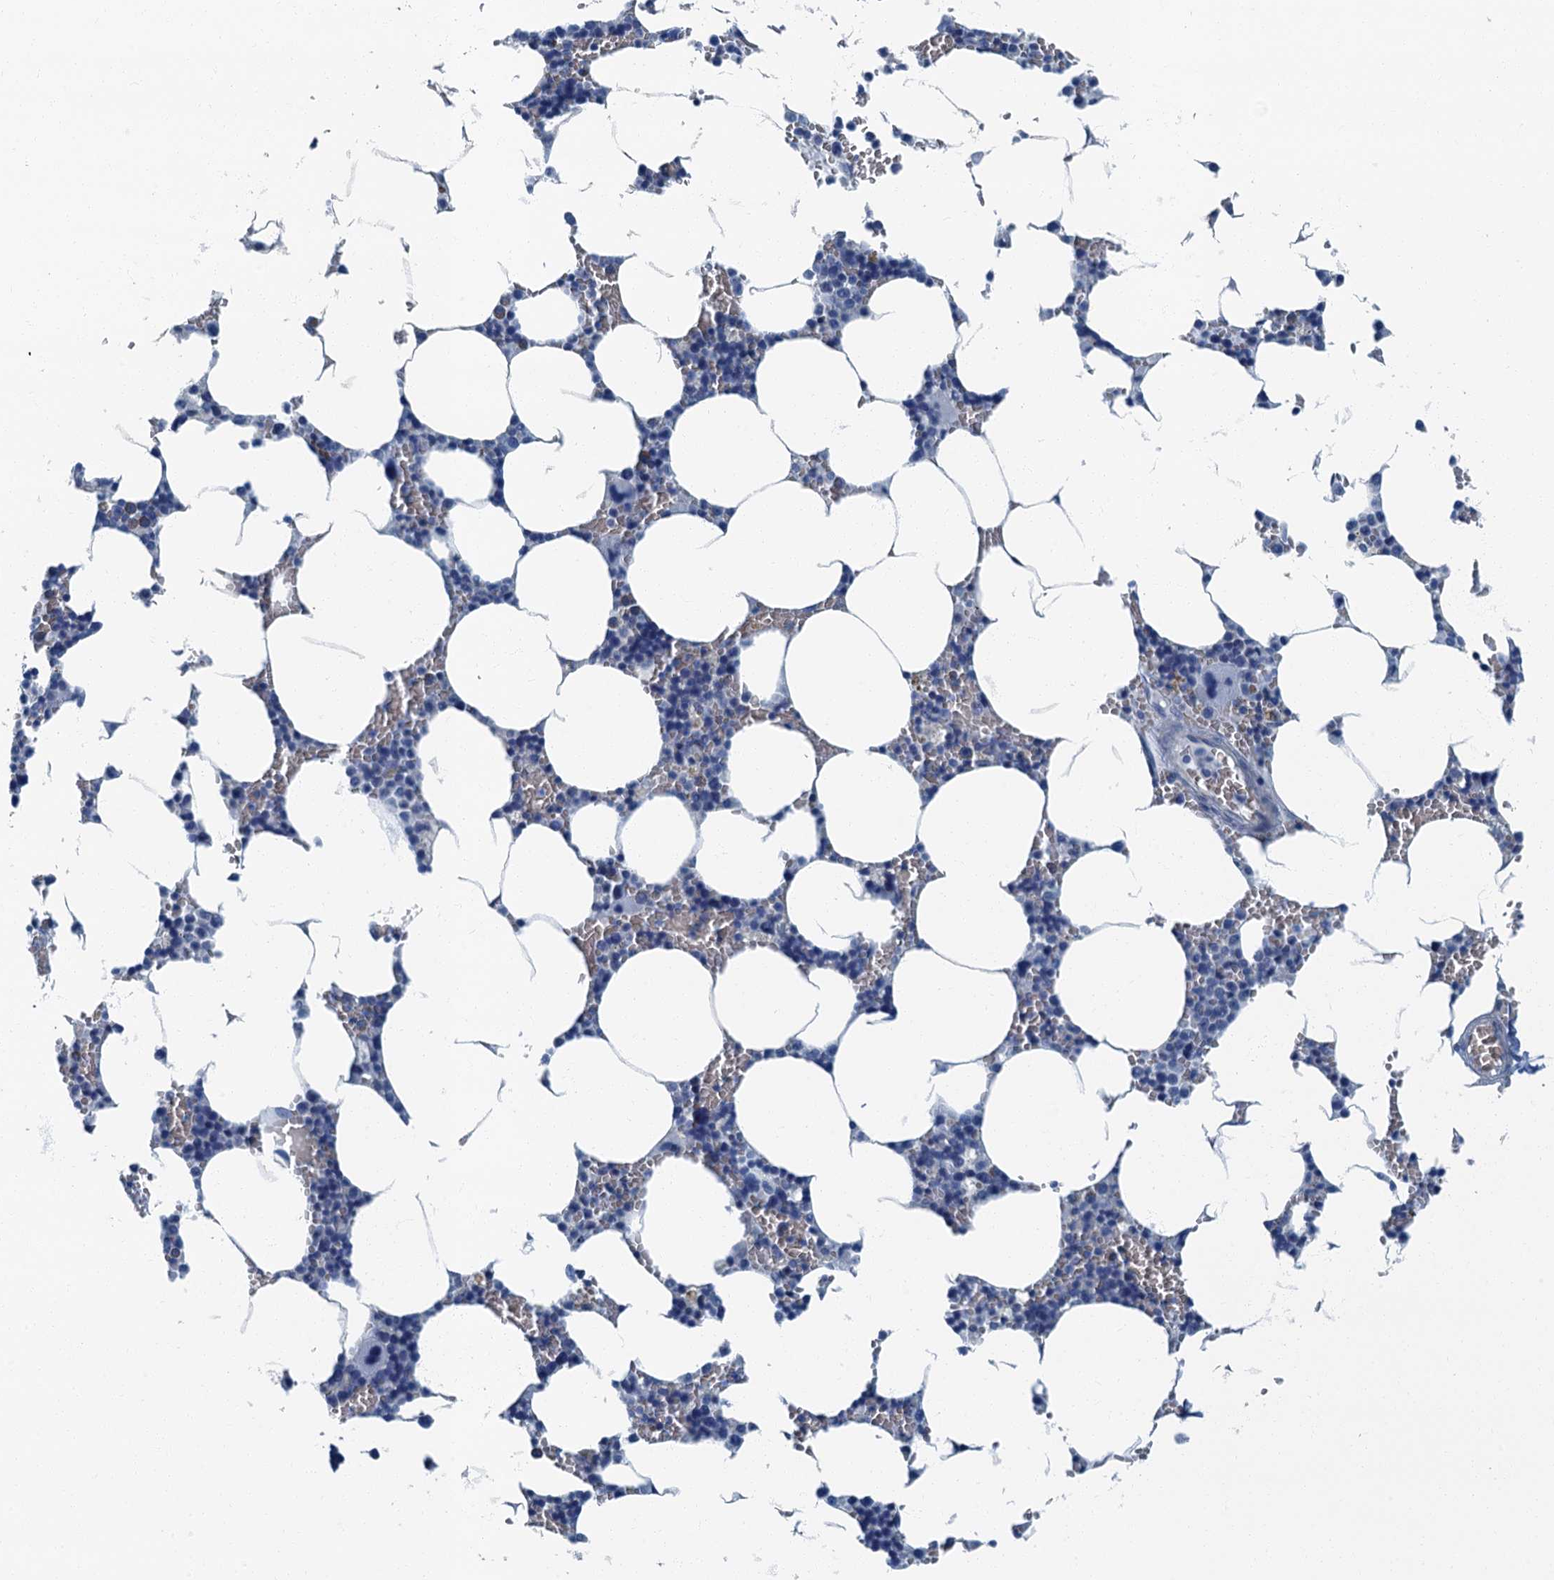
{"staining": {"intensity": "moderate", "quantity": "<25%", "location": "cytoplasmic/membranous"}, "tissue": "bone marrow", "cell_type": "Hematopoietic cells", "image_type": "normal", "snomed": [{"axis": "morphology", "description": "Normal tissue, NOS"}, {"axis": "topography", "description": "Bone marrow"}], "caption": "Hematopoietic cells display low levels of moderate cytoplasmic/membranous expression in about <25% of cells in unremarkable human bone marrow. The protein of interest is stained brown, and the nuclei are stained in blue (DAB IHC with brightfield microscopy, high magnification).", "gene": "GADL1", "patient": {"sex": "male", "age": 70}}